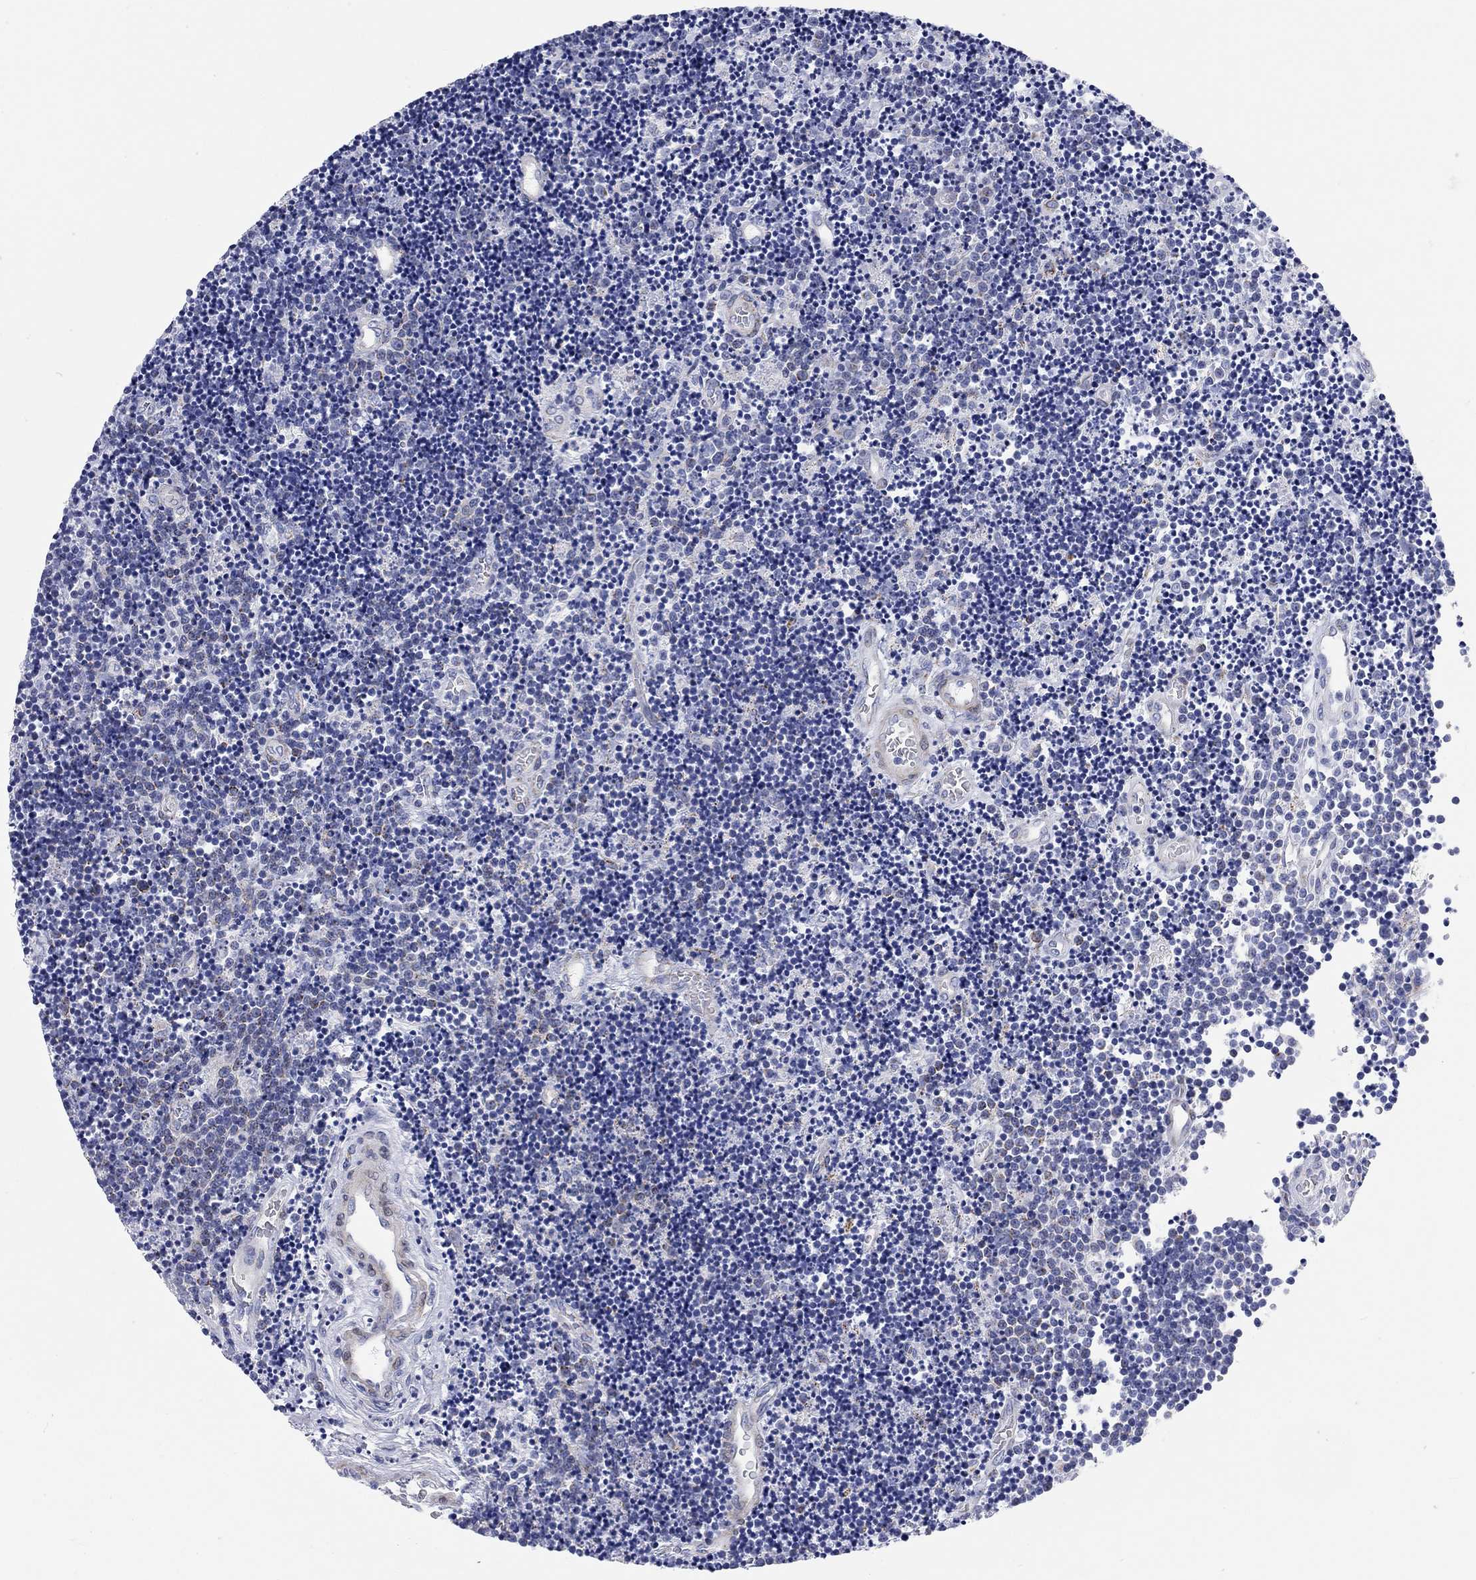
{"staining": {"intensity": "negative", "quantity": "none", "location": "none"}, "tissue": "lymphoma", "cell_type": "Tumor cells", "image_type": "cancer", "snomed": [{"axis": "morphology", "description": "Malignant lymphoma, non-Hodgkin's type, Low grade"}, {"axis": "topography", "description": "Brain"}], "caption": "The photomicrograph demonstrates no staining of tumor cells in low-grade malignant lymphoma, non-Hodgkin's type.", "gene": "CHI3L2", "patient": {"sex": "female", "age": 66}}